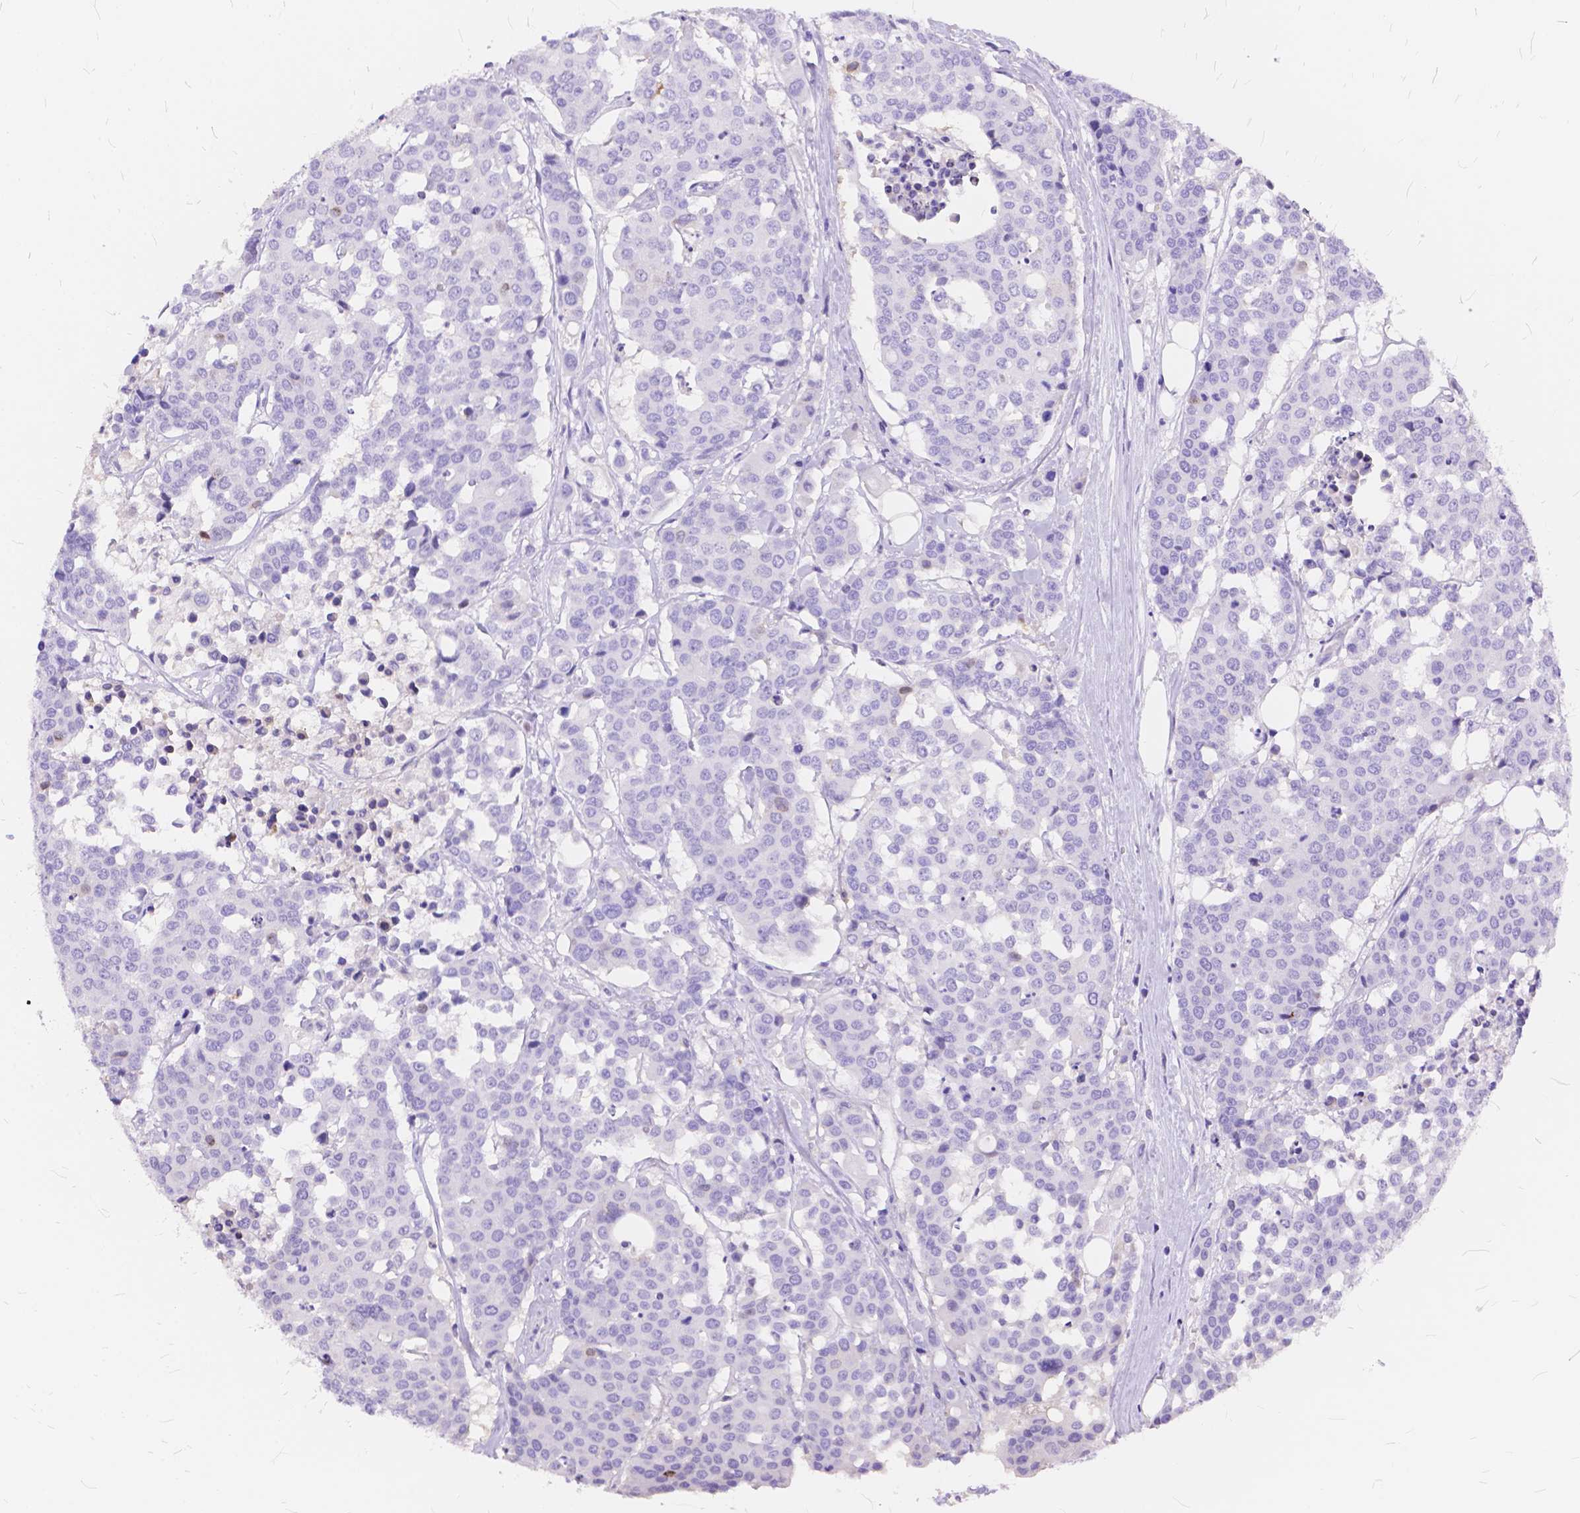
{"staining": {"intensity": "negative", "quantity": "none", "location": "none"}, "tissue": "carcinoid", "cell_type": "Tumor cells", "image_type": "cancer", "snomed": [{"axis": "morphology", "description": "Carcinoid, malignant, NOS"}, {"axis": "topography", "description": "Colon"}], "caption": "Immunohistochemistry of carcinoid shows no expression in tumor cells.", "gene": "FOXL2", "patient": {"sex": "male", "age": 81}}